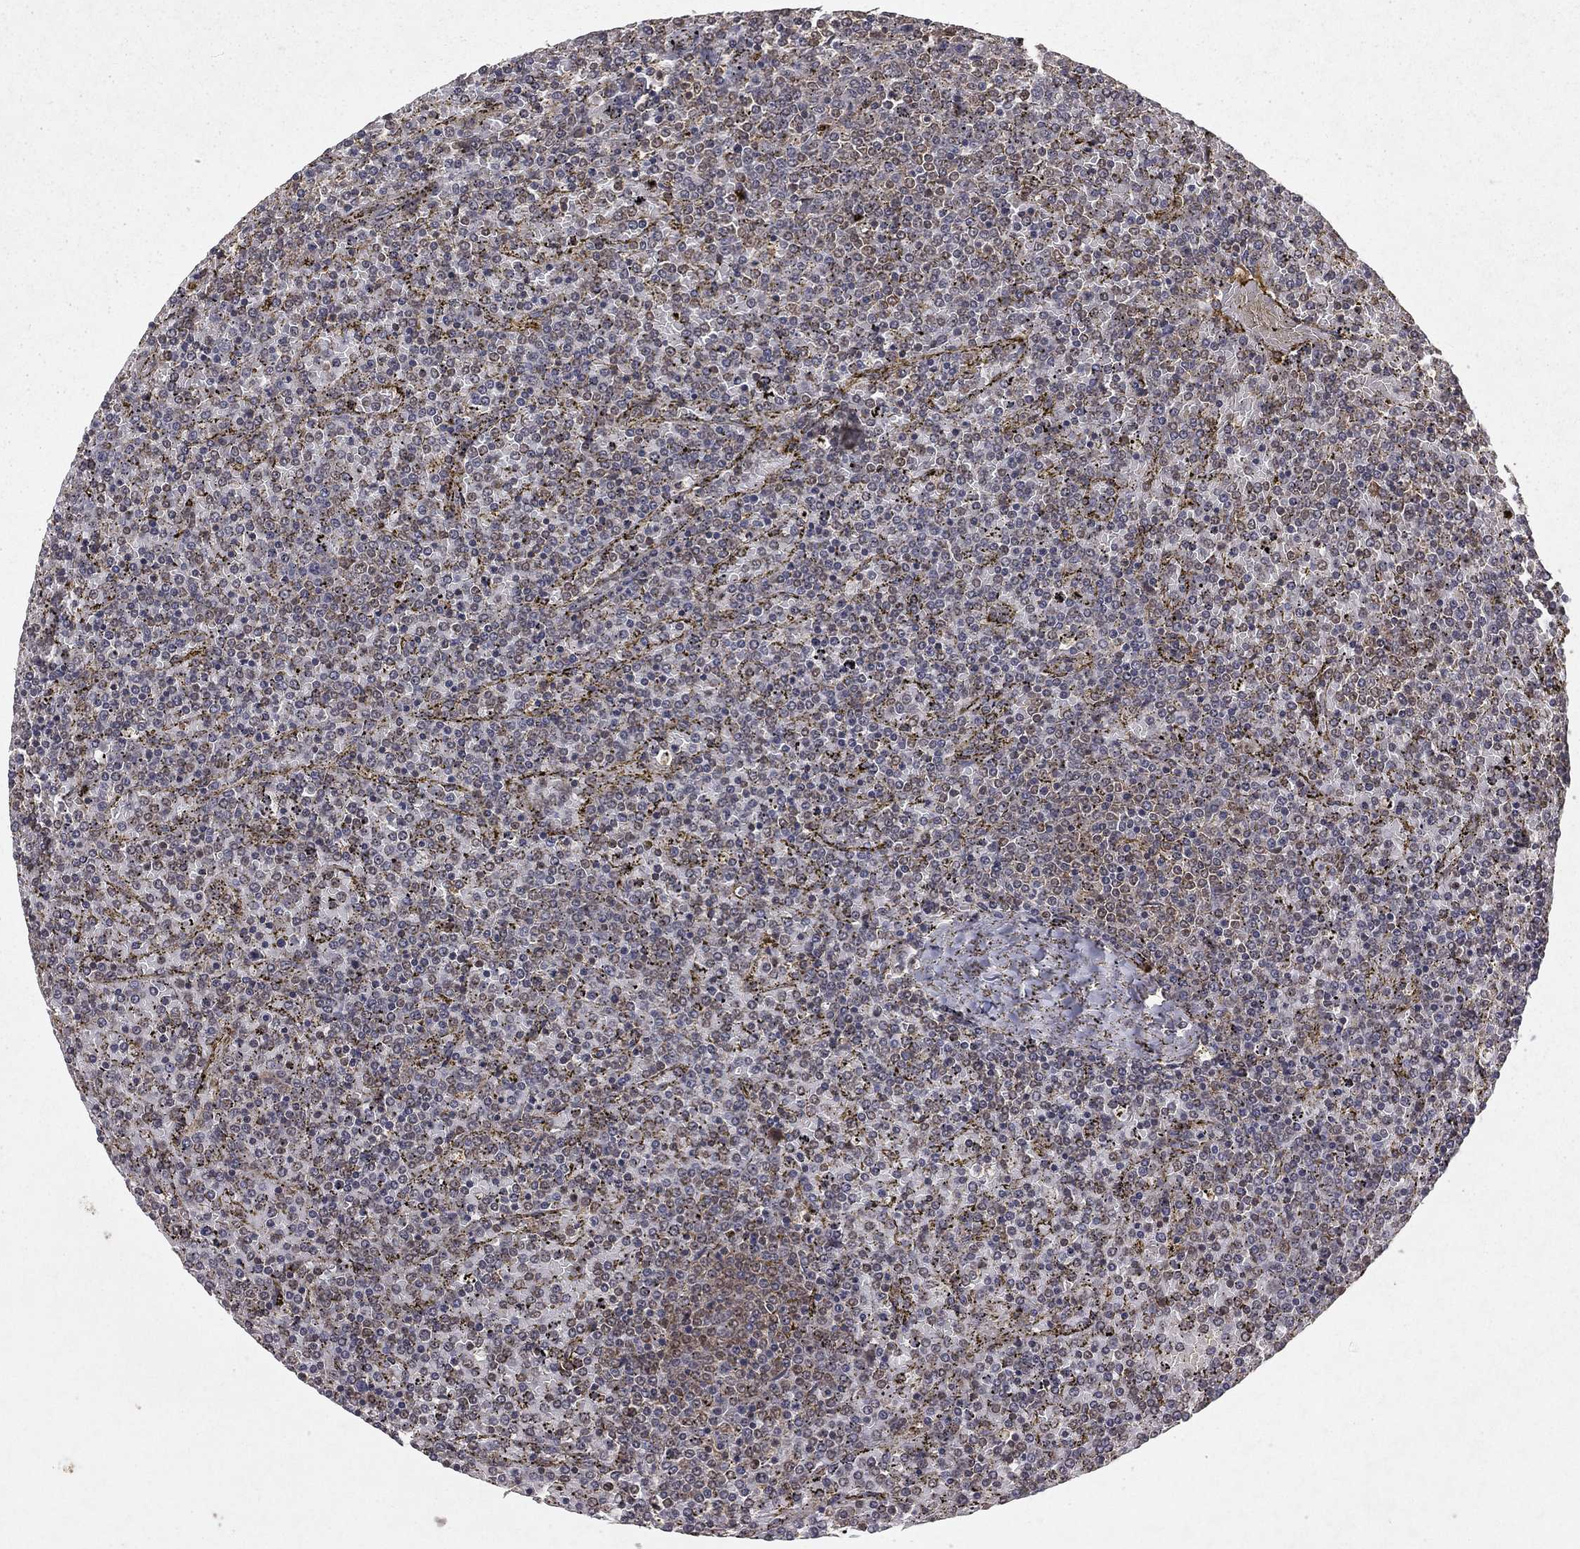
{"staining": {"intensity": "negative", "quantity": "none", "location": "none"}, "tissue": "lymphoma", "cell_type": "Tumor cells", "image_type": "cancer", "snomed": [{"axis": "morphology", "description": "Malignant lymphoma, non-Hodgkin's type, Low grade"}, {"axis": "topography", "description": "Spleen"}], "caption": "IHC of human lymphoma exhibits no expression in tumor cells.", "gene": "ZDHHC15", "patient": {"sex": "female", "age": 77}}